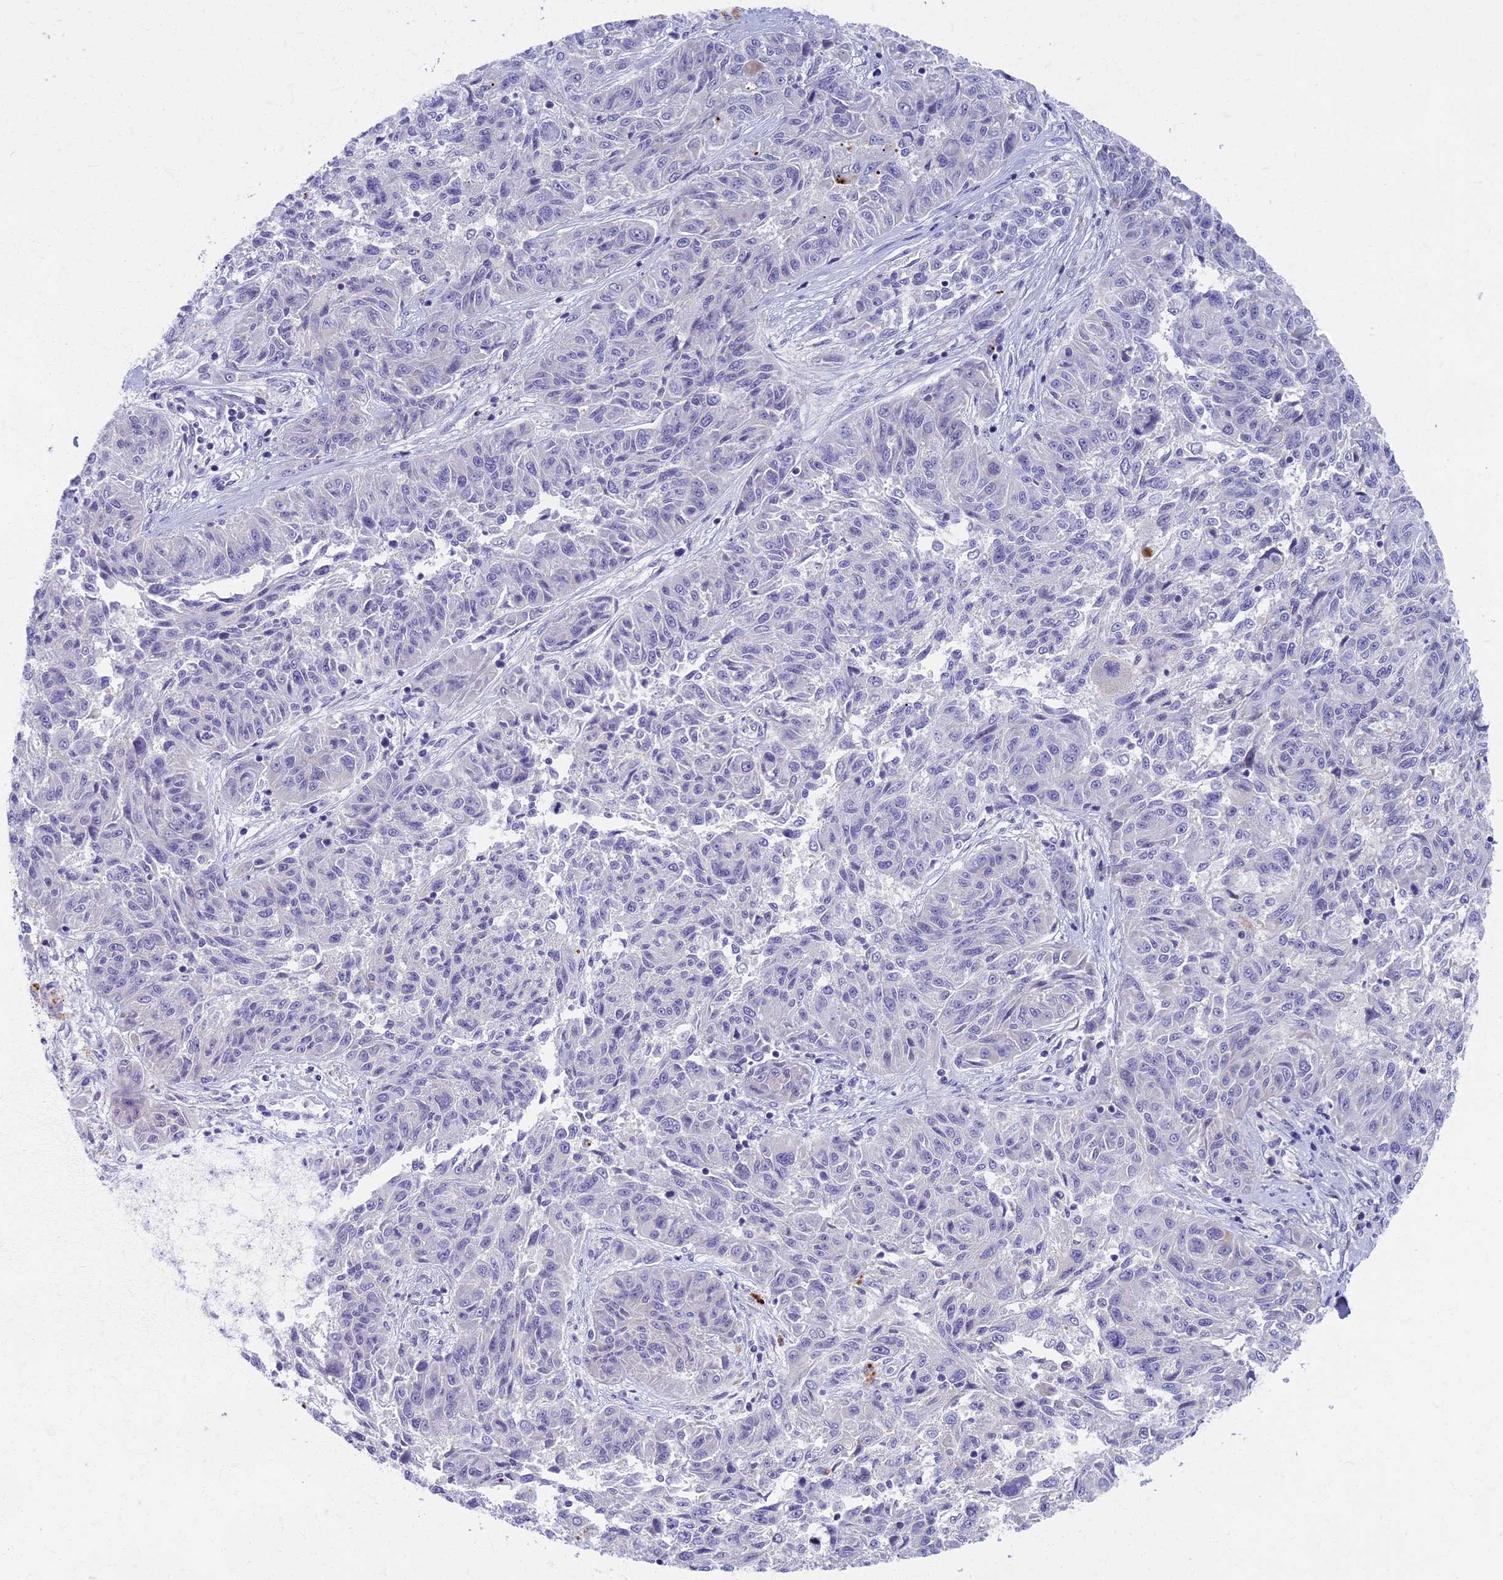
{"staining": {"intensity": "negative", "quantity": "none", "location": "none"}, "tissue": "melanoma", "cell_type": "Tumor cells", "image_type": "cancer", "snomed": [{"axis": "morphology", "description": "Malignant melanoma, NOS"}, {"axis": "topography", "description": "Skin"}], "caption": "Immunohistochemistry histopathology image of melanoma stained for a protein (brown), which shows no positivity in tumor cells. (IHC, brightfield microscopy, high magnification).", "gene": "AP4E1", "patient": {"sex": "male", "age": 53}}